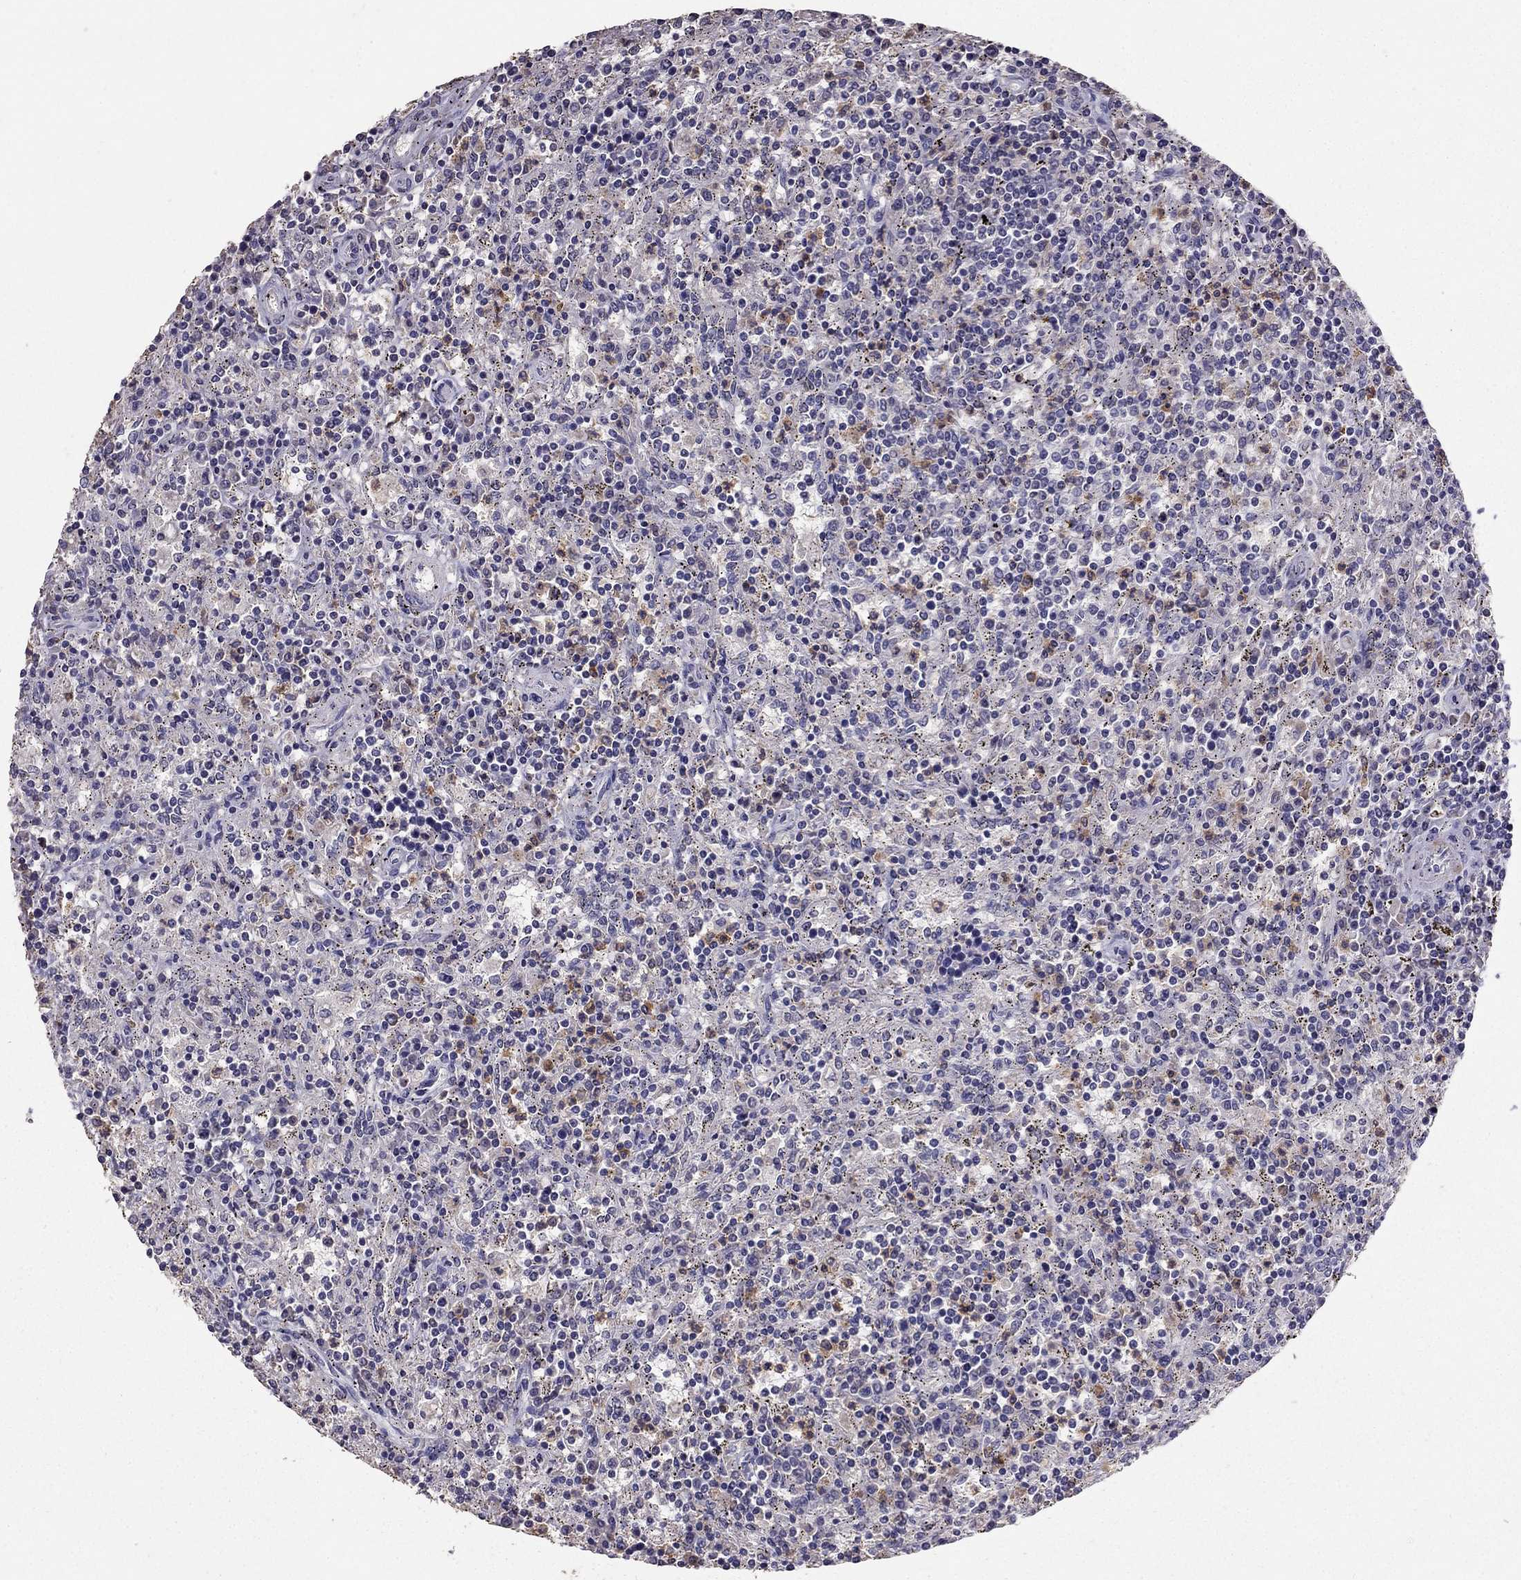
{"staining": {"intensity": "negative", "quantity": "none", "location": "none"}, "tissue": "lymphoma", "cell_type": "Tumor cells", "image_type": "cancer", "snomed": [{"axis": "morphology", "description": "Malignant lymphoma, non-Hodgkin's type, Low grade"}, {"axis": "topography", "description": "Spleen"}], "caption": "Micrograph shows no protein expression in tumor cells of malignant lymphoma, non-Hodgkin's type (low-grade) tissue.", "gene": "RFLNB", "patient": {"sex": "male", "age": 62}}